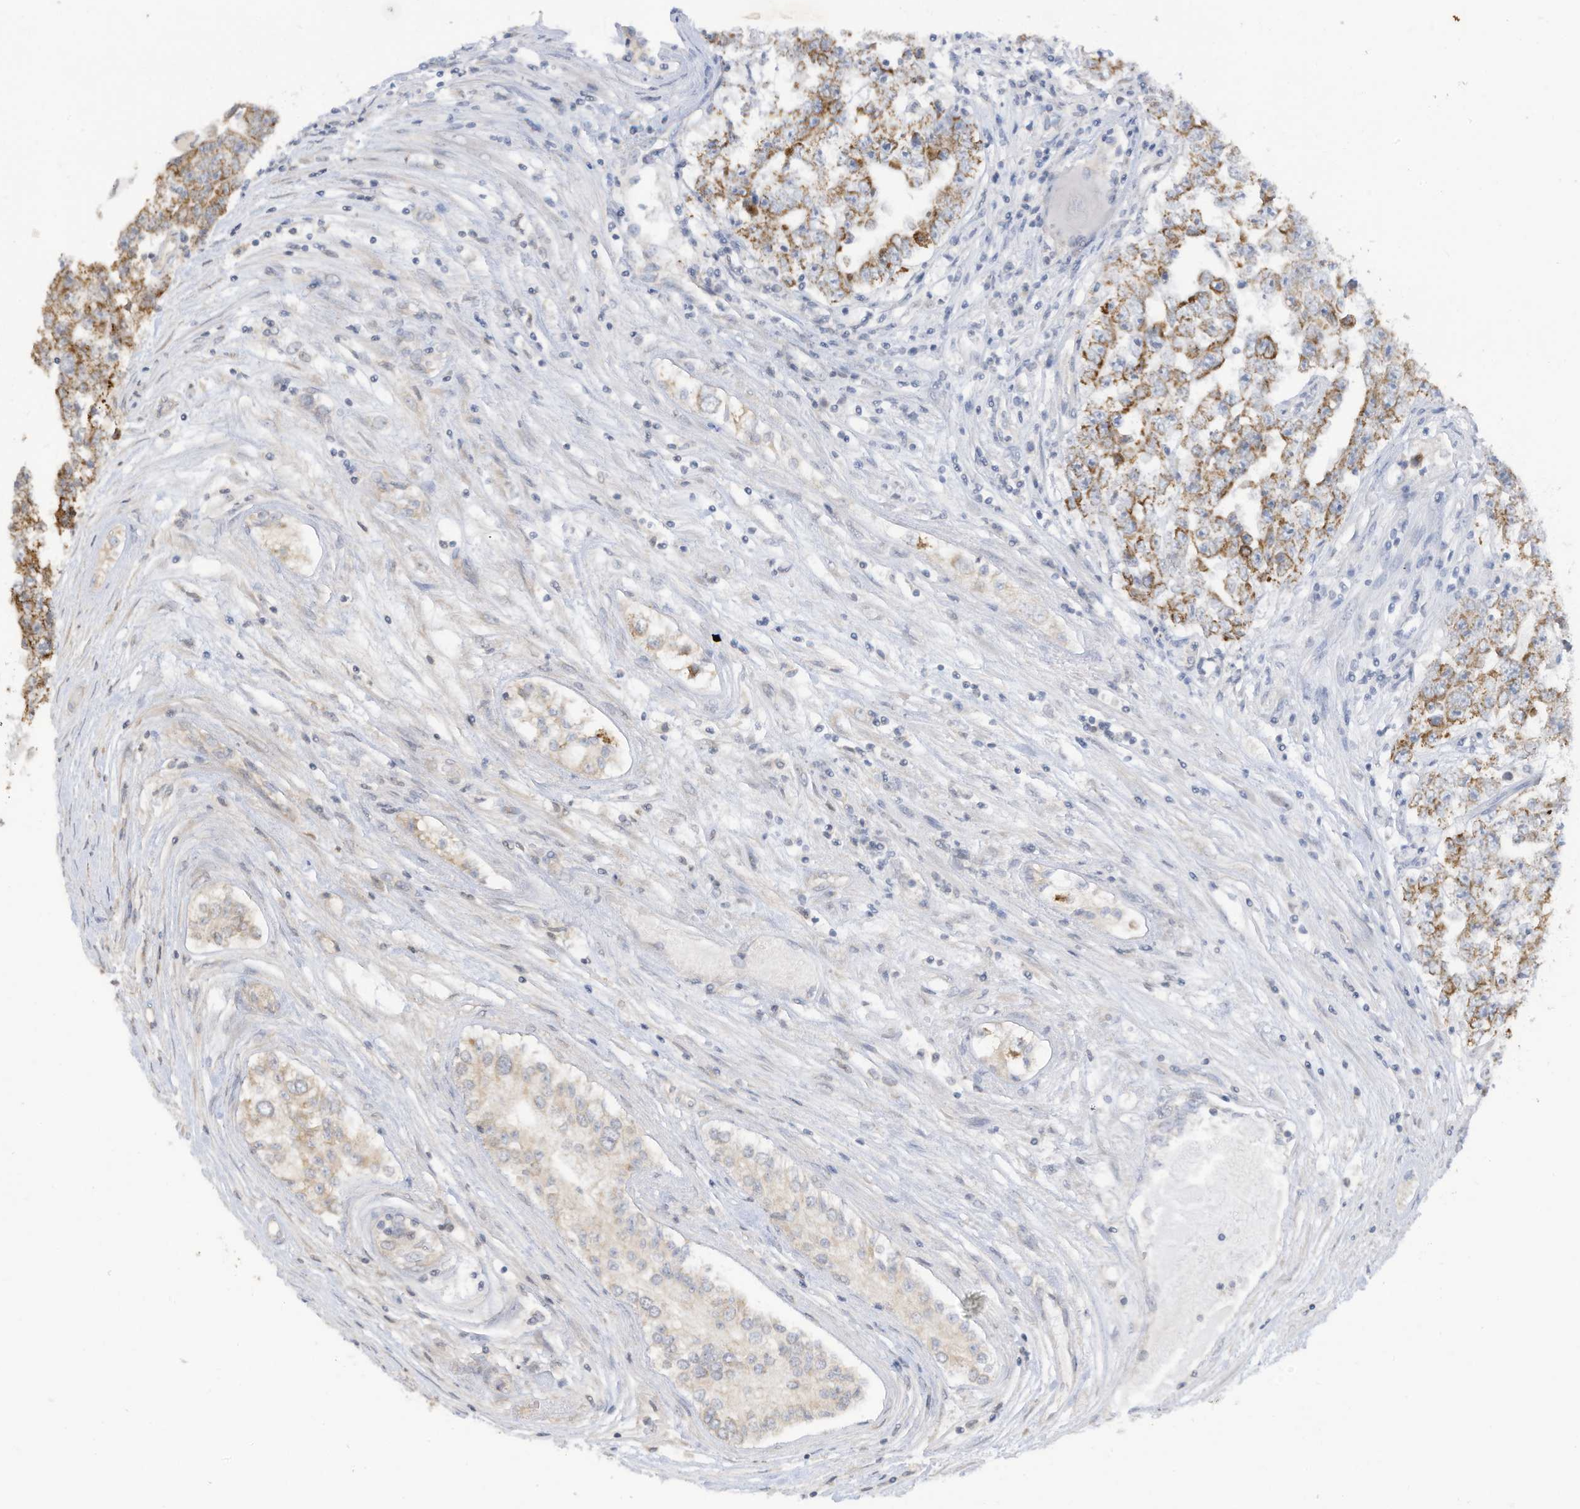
{"staining": {"intensity": "strong", "quantity": ">75%", "location": "cytoplasmic/membranous"}, "tissue": "testis cancer", "cell_type": "Tumor cells", "image_type": "cancer", "snomed": [{"axis": "morphology", "description": "Carcinoma, Embryonal, NOS"}, {"axis": "topography", "description": "Testis"}], "caption": "A high amount of strong cytoplasmic/membranous positivity is present in about >75% of tumor cells in embryonal carcinoma (testis) tissue.", "gene": "SCGB1D2", "patient": {"sex": "male", "age": 25}}